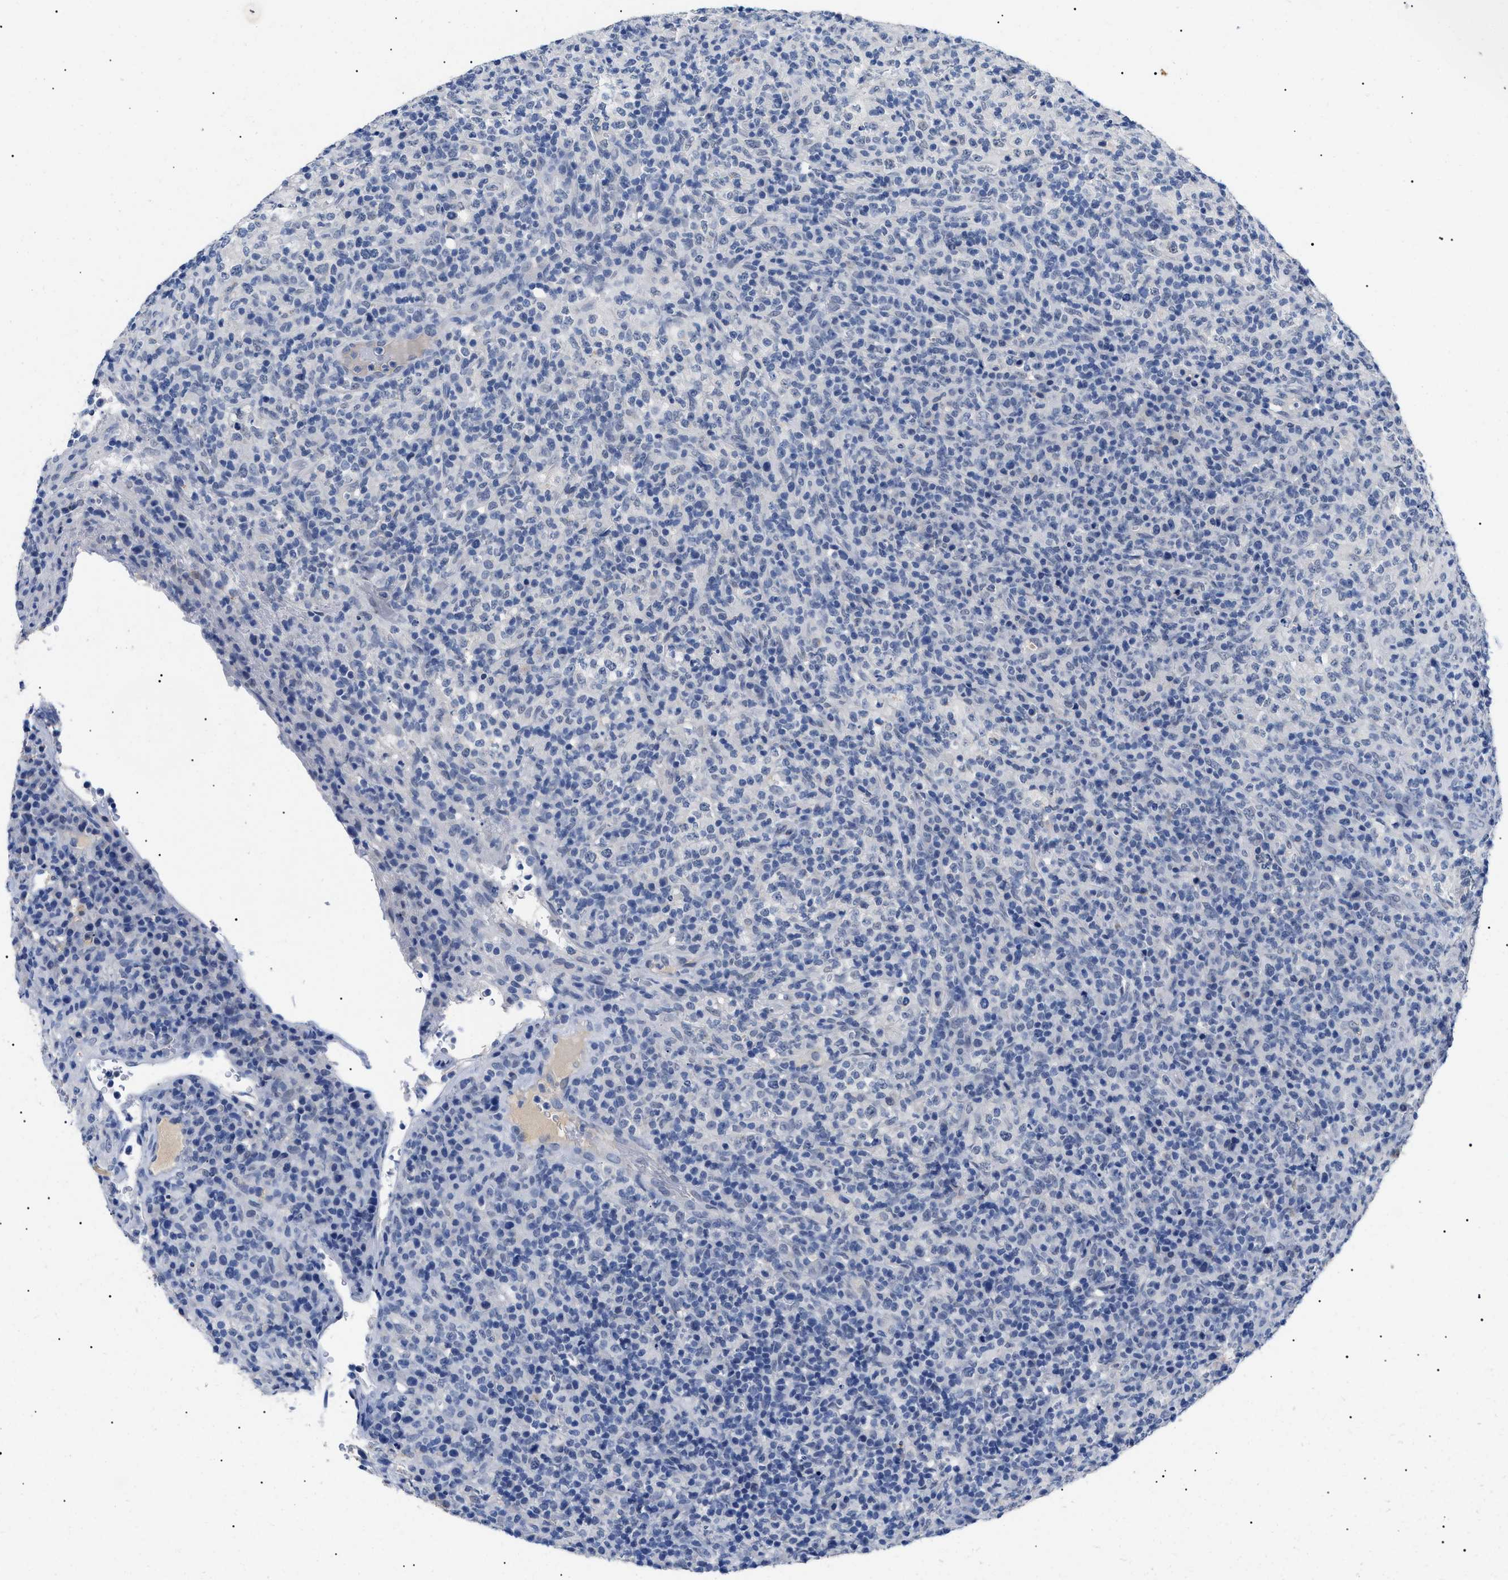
{"staining": {"intensity": "negative", "quantity": "none", "location": "none"}, "tissue": "lymphoma", "cell_type": "Tumor cells", "image_type": "cancer", "snomed": [{"axis": "morphology", "description": "Malignant lymphoma, non-Hodgkin's type, High grade"}, {"axis": "topography", "description": "Lymph node"}], "caption": "Histopathology image shows no protein staining in tumor cells of high-grade malignant lymphoma, non-Hodgkin's type tissue.", "gene": "PRRT2", "patient": {"sex": "female", "age": 76}}